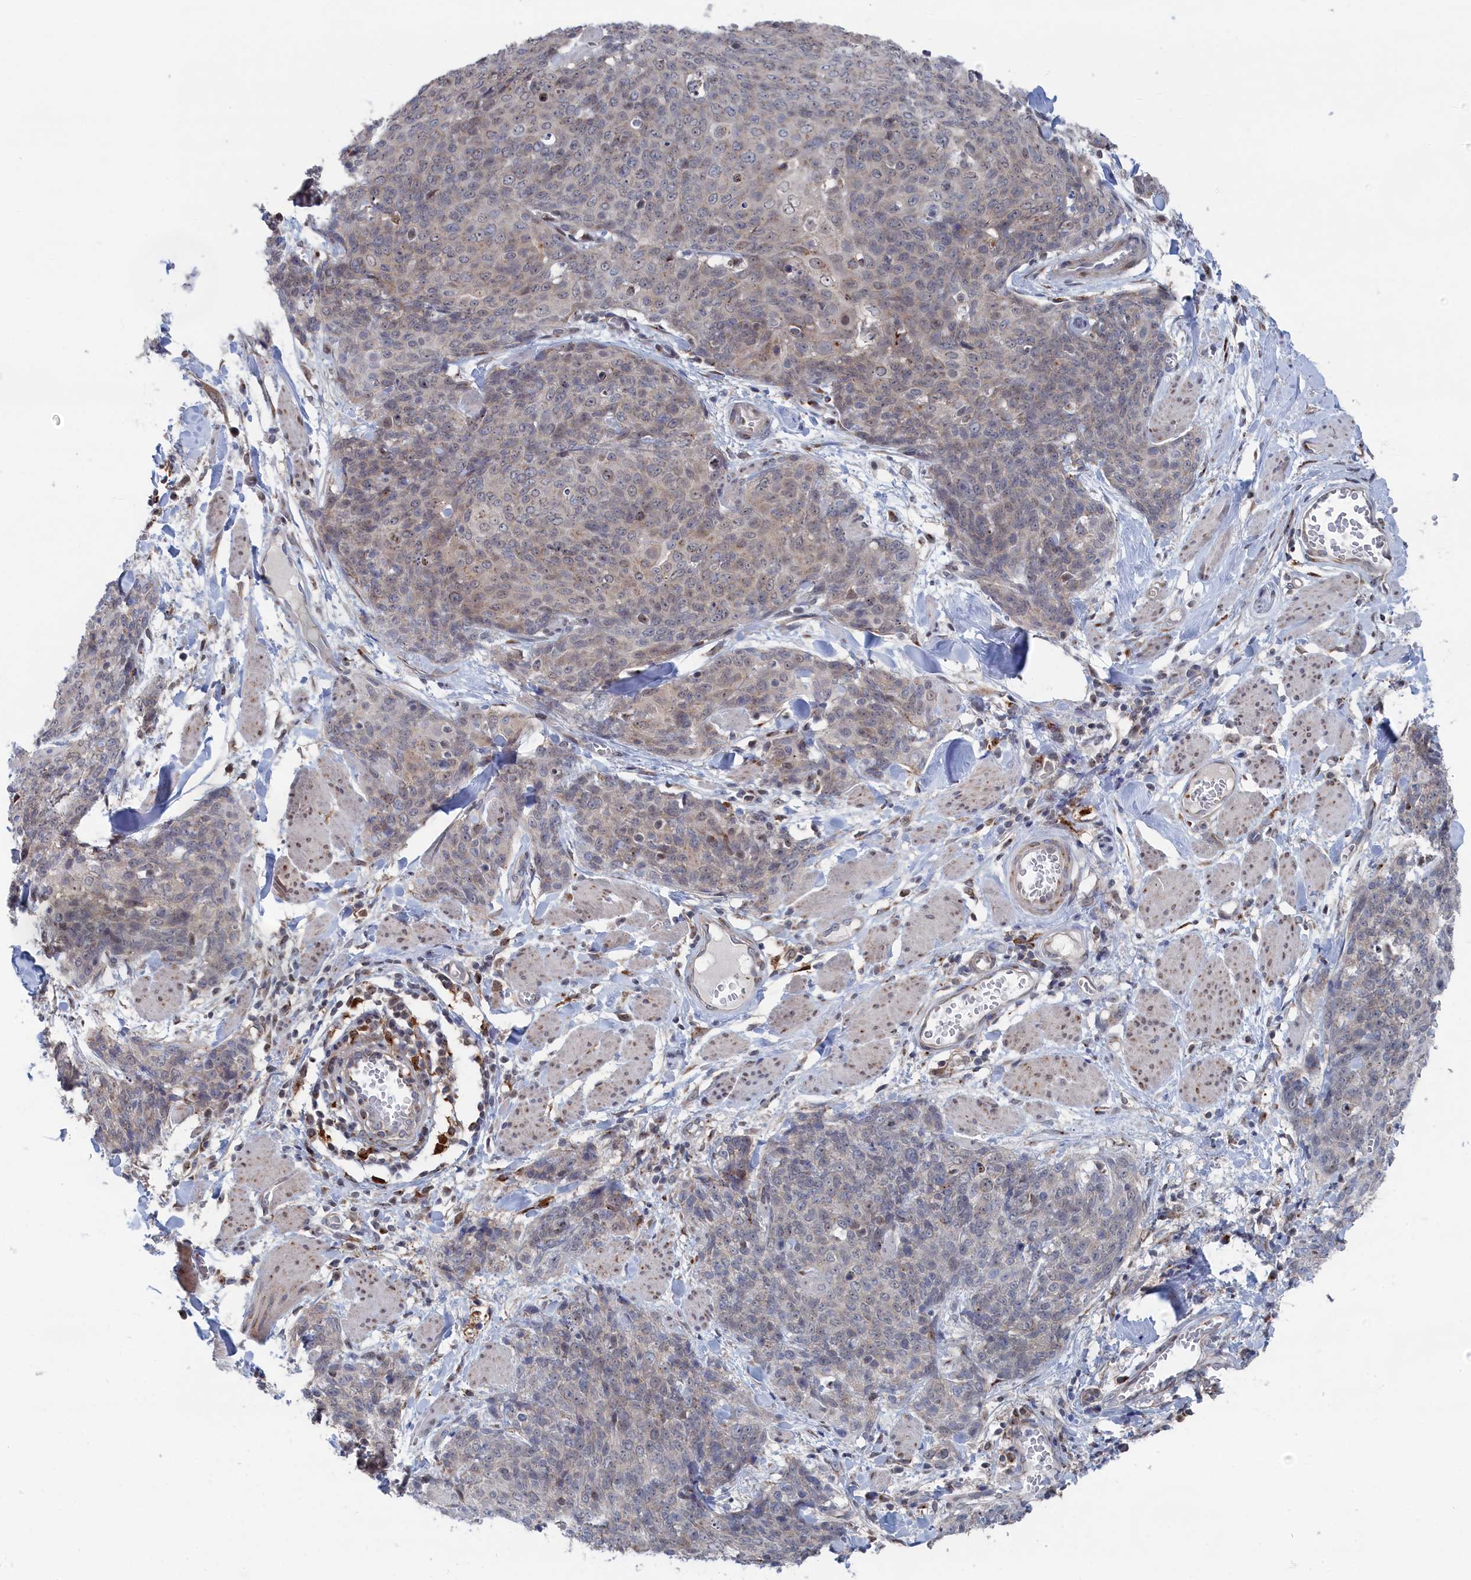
{"staining": {"intensity": "moderate", "quantity": "<25%", "location": "cytoplasmic/membranous"}, "tissue": "skin cancer", "cell_type": "Tumor cells", "image_type": "cancer", "snomed": [{"axis": "morphology", "description": "Squamous cell carcinoma, NOS"}, {"axis": "topography", "description": "Skin"}, {"axis": "topography", "description": "Vulva"}], "caption": "This histopathology image displays skin squamous cell carcinoma stained with immunohistochemistry (IHC) to label a protein in brown. The cytoplasmic/membranous of tumor cells show moderate positivity for the protein. Nuclei are counter-stained blue.", "gene": "IRX1", "patient": {"sex": "female", "age": 85}}